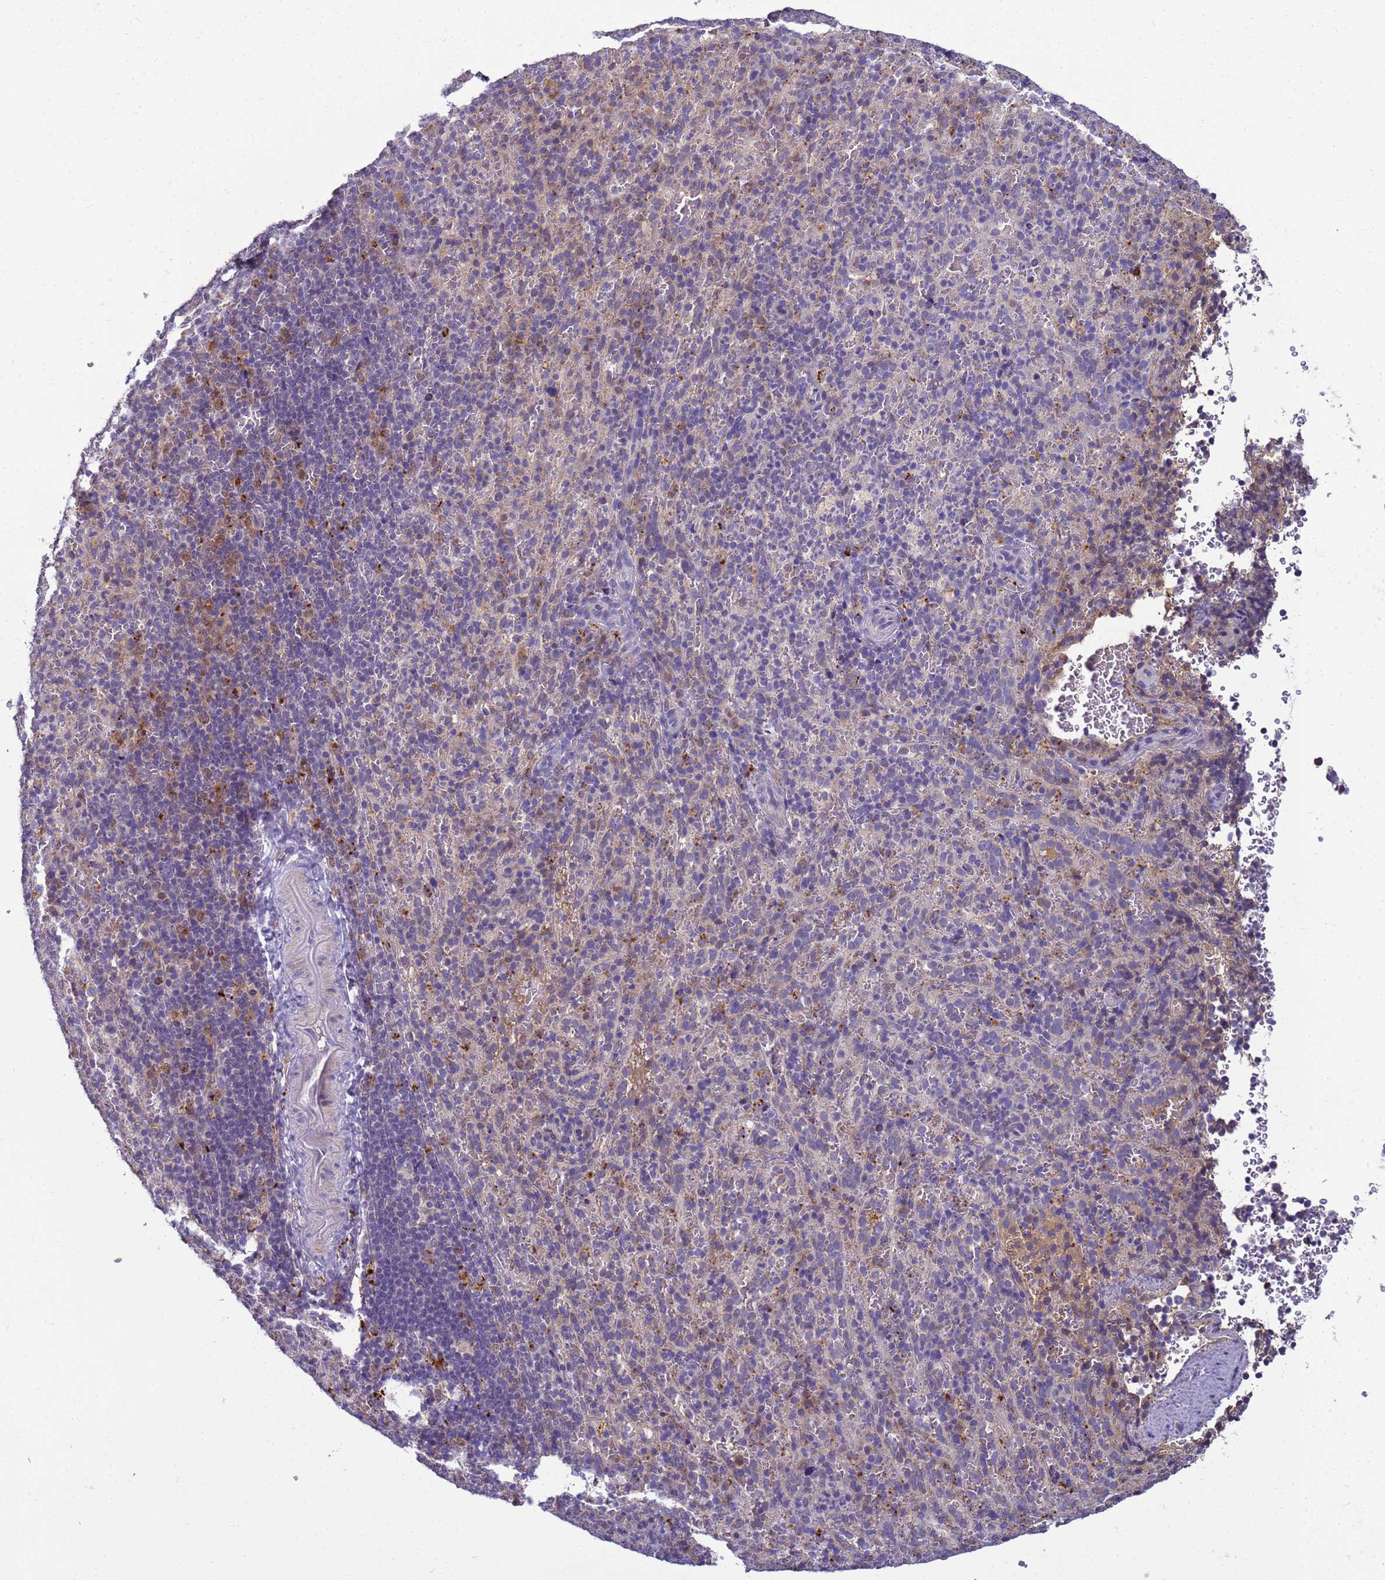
{"staining": {"intensity": "negative", "quantity": "none", "location": "none"}, "tissue": "spleen", "cell_type": "Cells in red pulp", "image_type": "normal", "snomed": [{"axis": "morphology", "description": "Normal tissue, NOS"}, {"axis": "topography", "description": "Spleen"}], "caption": "An immunohistochemistry histopathology image of unremarkable spleen is shown. There is no staining in cells in red pulp of spleen.", "gene": "TMEM74B", "patient": {"sex": "female", "age": 21}}